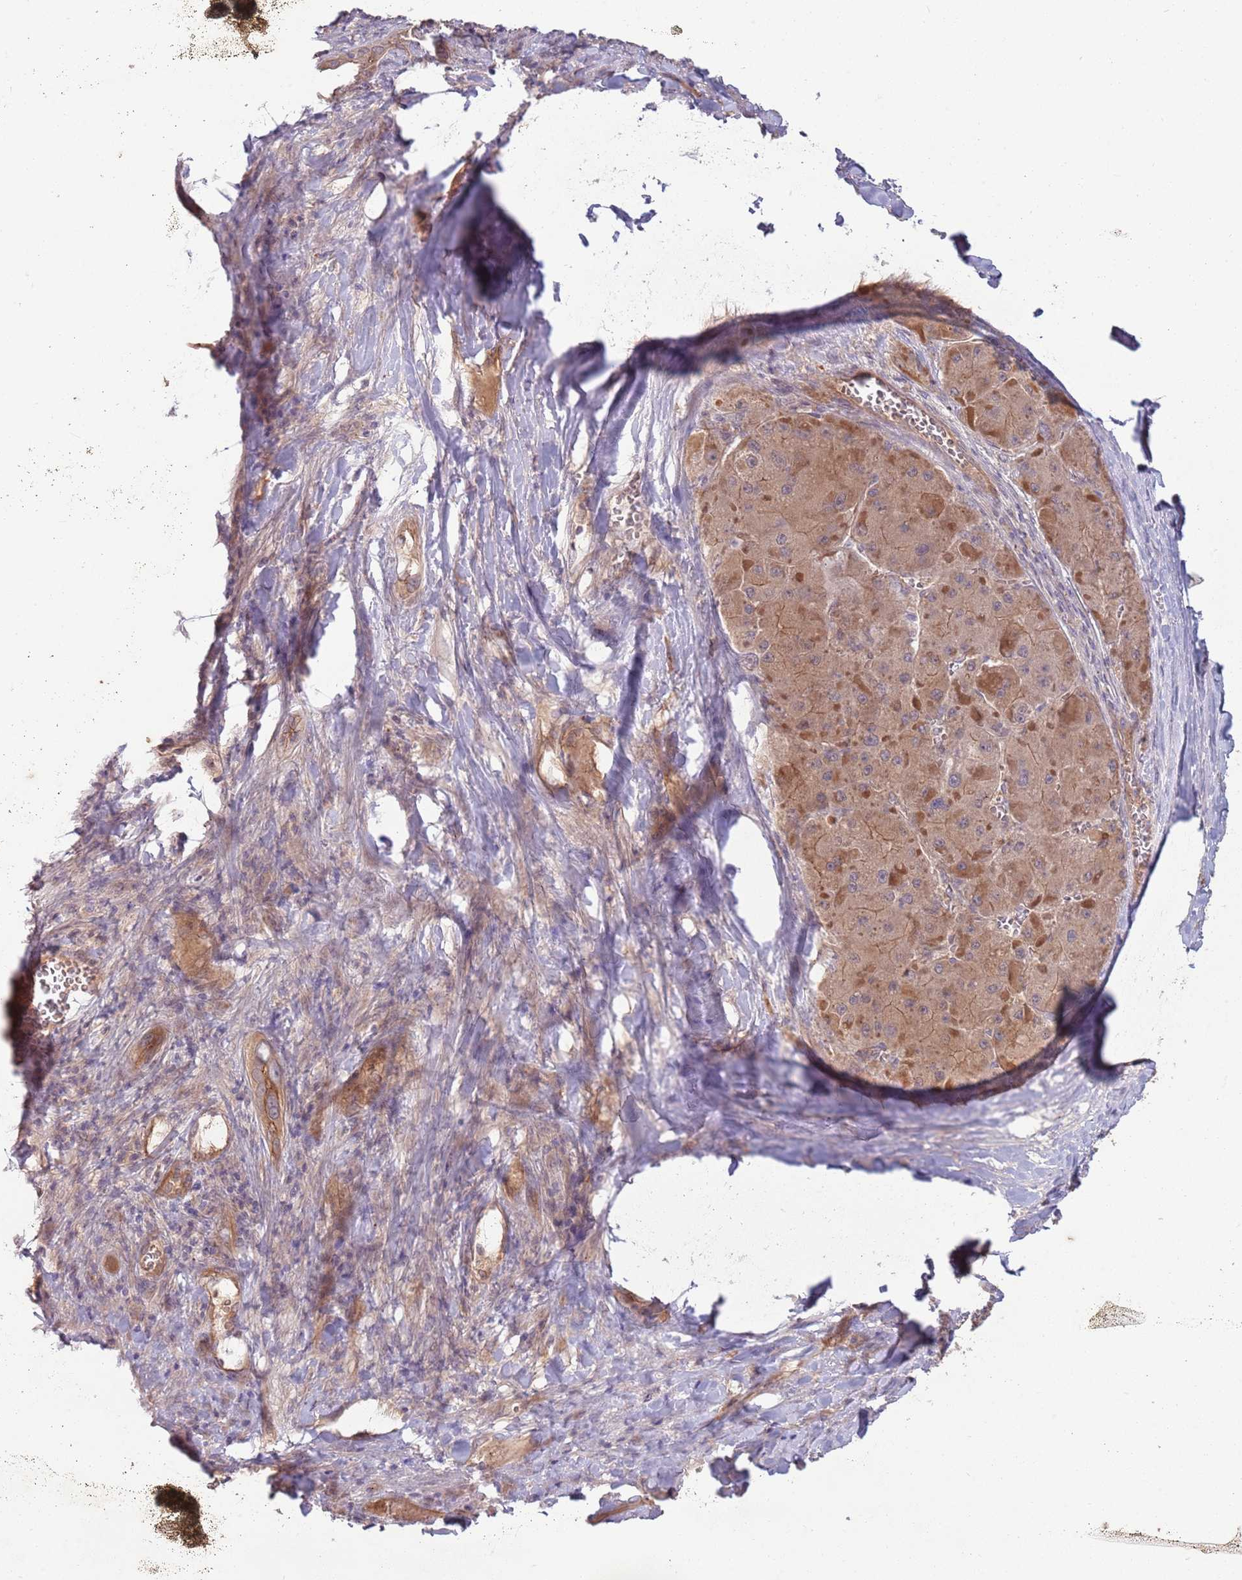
{"staining": {"intensity": "weak", "quantity": ">75%", "location": "cytoplasmic/membranous"}, "tissue": "liver cancer", "cell_type": "Tumor cells", "image_type": "cancer", "snomed": [{"axis": "morphology", "description": "Carcinoma, Hepatocellular, NOS"}, {"axis": "topography", "description": "Liver"}], "caption": "Liver hepatocellular carcinoma was stained to show a protein in brown. There is low levels of weak cytoplasmic/membranous expression in approximately >75% of tumor cells.", "gene": "SAV1", "patient": {"sex": "female", "age": 73}}